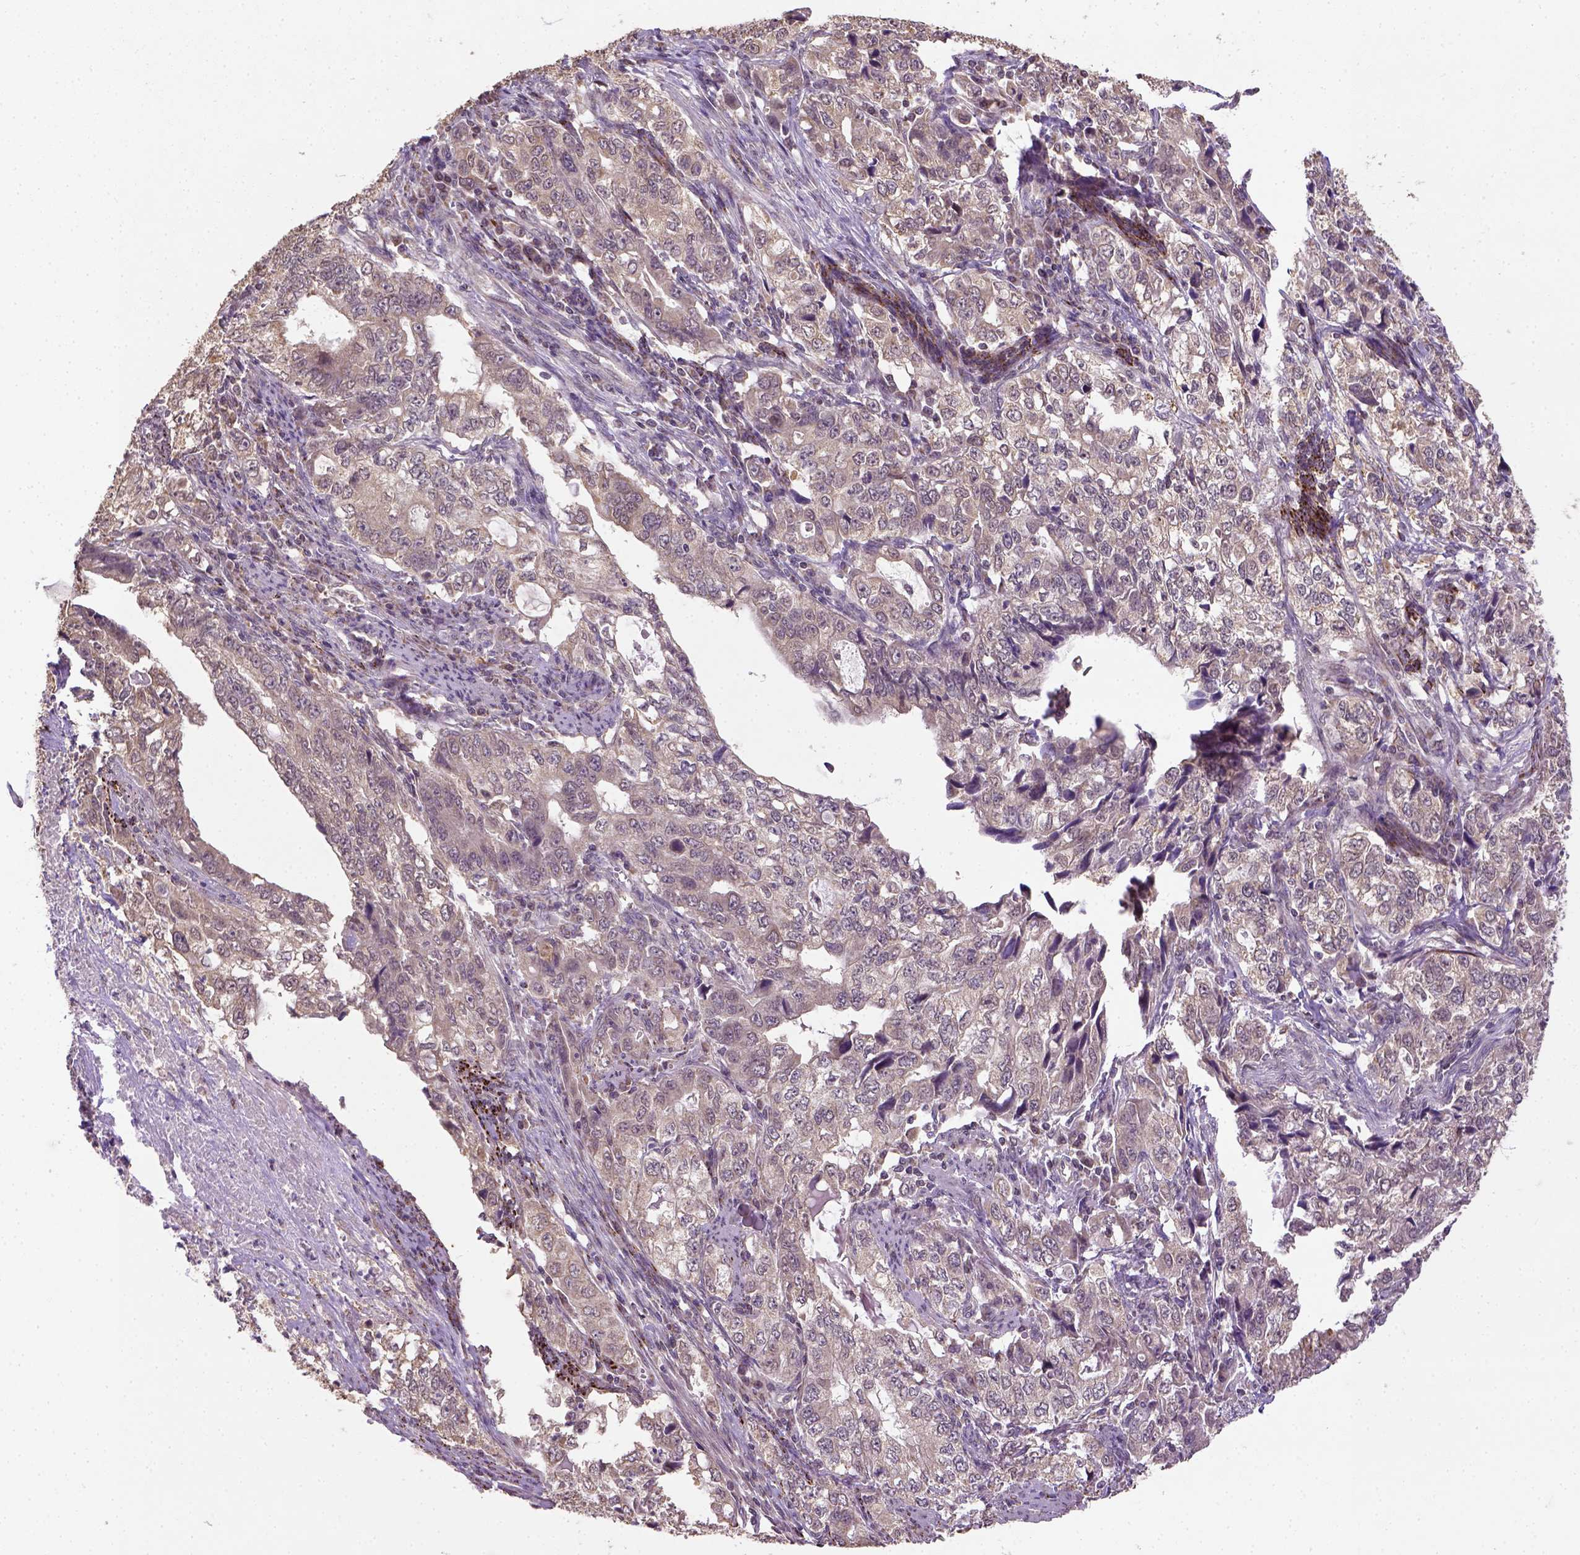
{"staining": {"intensity": "moderate", "quantity": ">75%", "location": "cytoplasmic/membranous"}, "tissue": "stomach cancer", "cell_type": "Tumor cells", "image_type": "cancer", "snomed": [{"axis": "morphology", "description": "Adenocarcinoma, NOS"}, {"axis": "topography", "description": "Stomach, lower"}], "caption": "Stomach cancer was stained to show a protein in brown. There is medium levels of moderate cytoplasmic/membranous positivity in approximately >75% of tumor cells.", "gene": "NUDT10", "patient": {"sex": "female", "age": 72}}